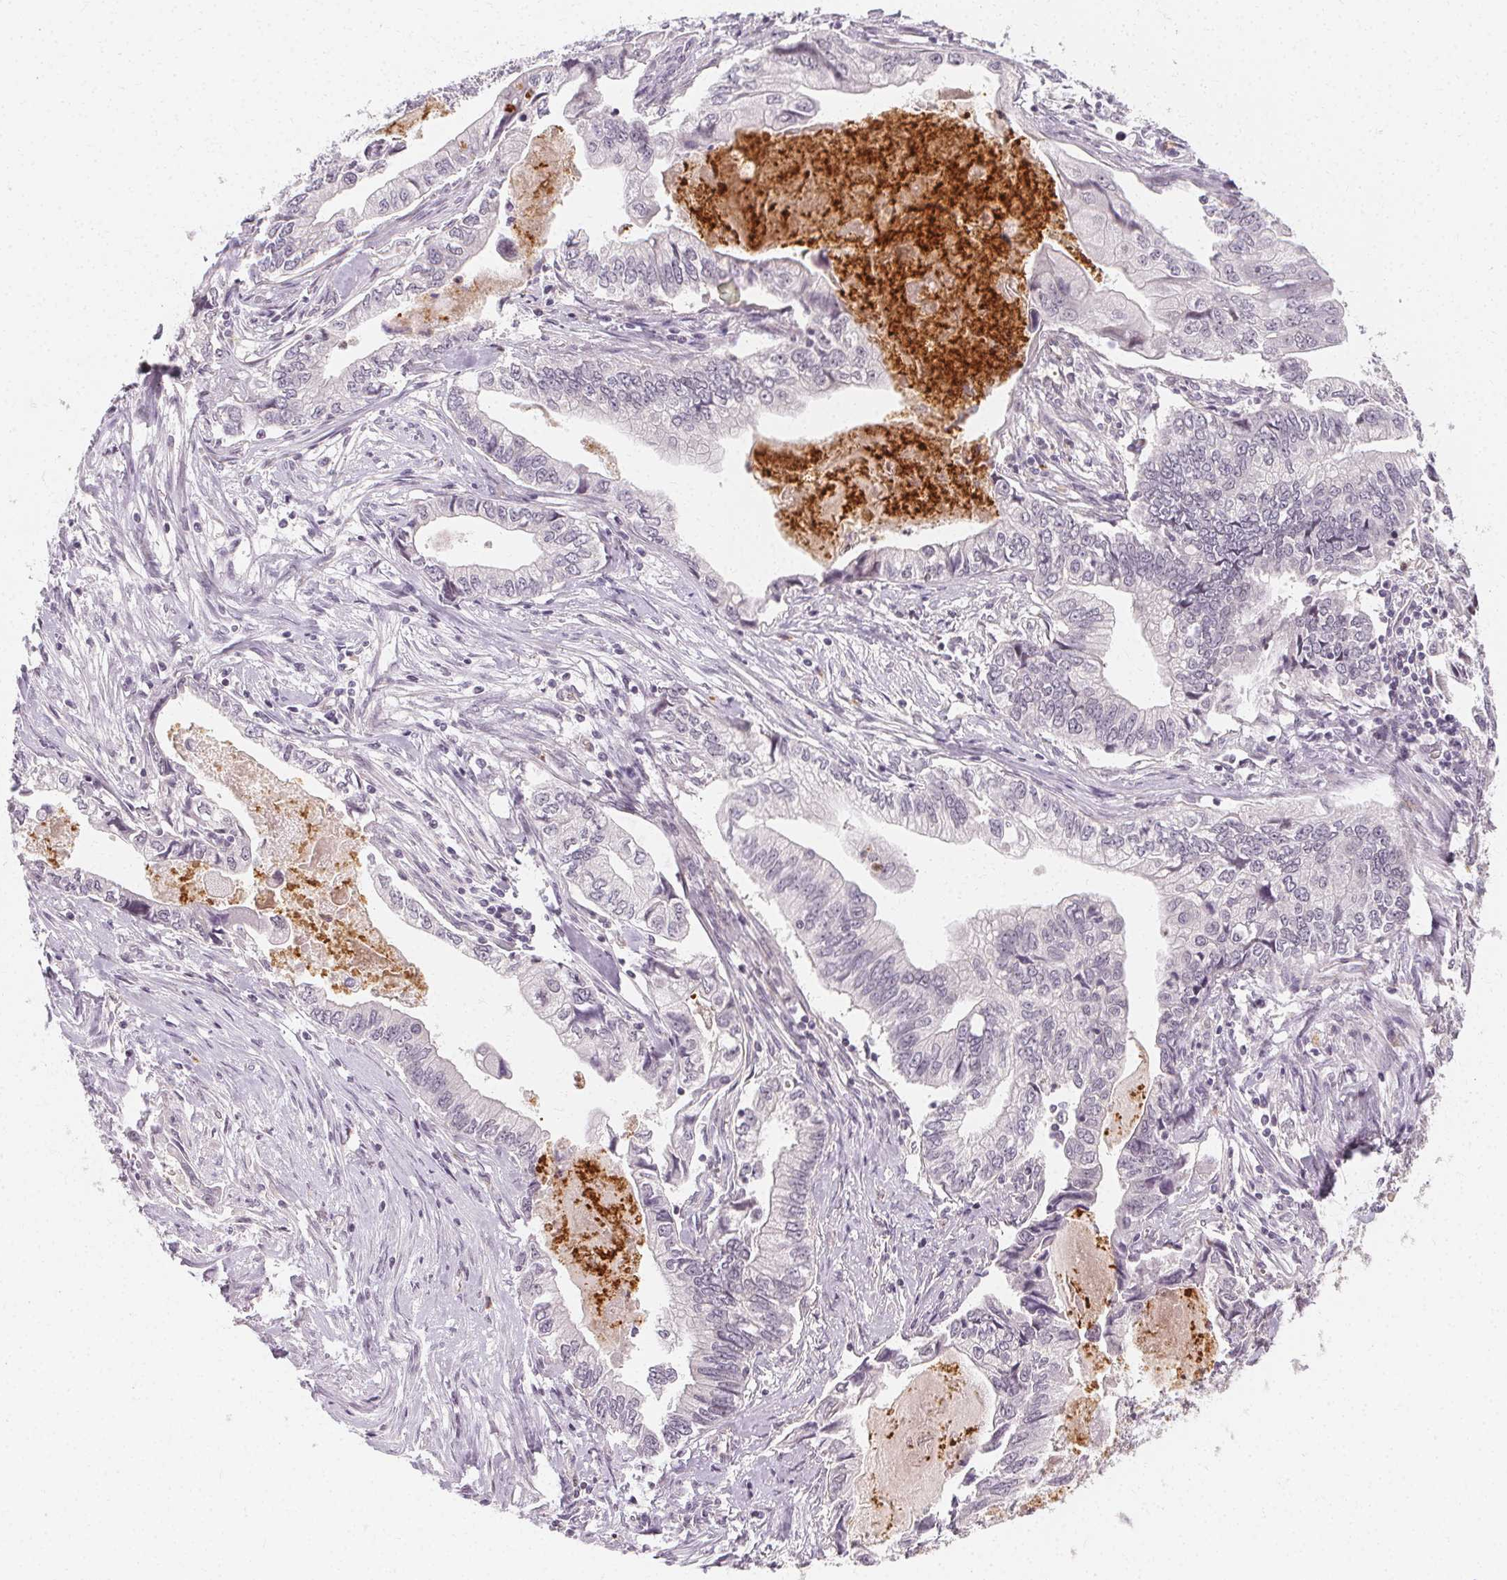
{"staining": {"intensity": "negative", "quantity": "none", "location": "none"}, "tissue": "stomach cancer", "cell_type": "Tumor cells", "image_type": "cancer", "snomed": [{"axis": "morphology", "description": "Adenocarcinoma, NOS"}, {"axis": "topography", "description": "Pancreas"}, {"axis": "topography", "description": "Stomach, upper"}], "caption": "Tumor cells show no significant staining in stomach cancer. The staining is performed using DAB (3,3'-diaminobenzidine) brown chromogen with nuclei counter-stained in using hematoxylin.", "gene": "CLCNKB", "patient": {"sex": "male", "age": 77}}